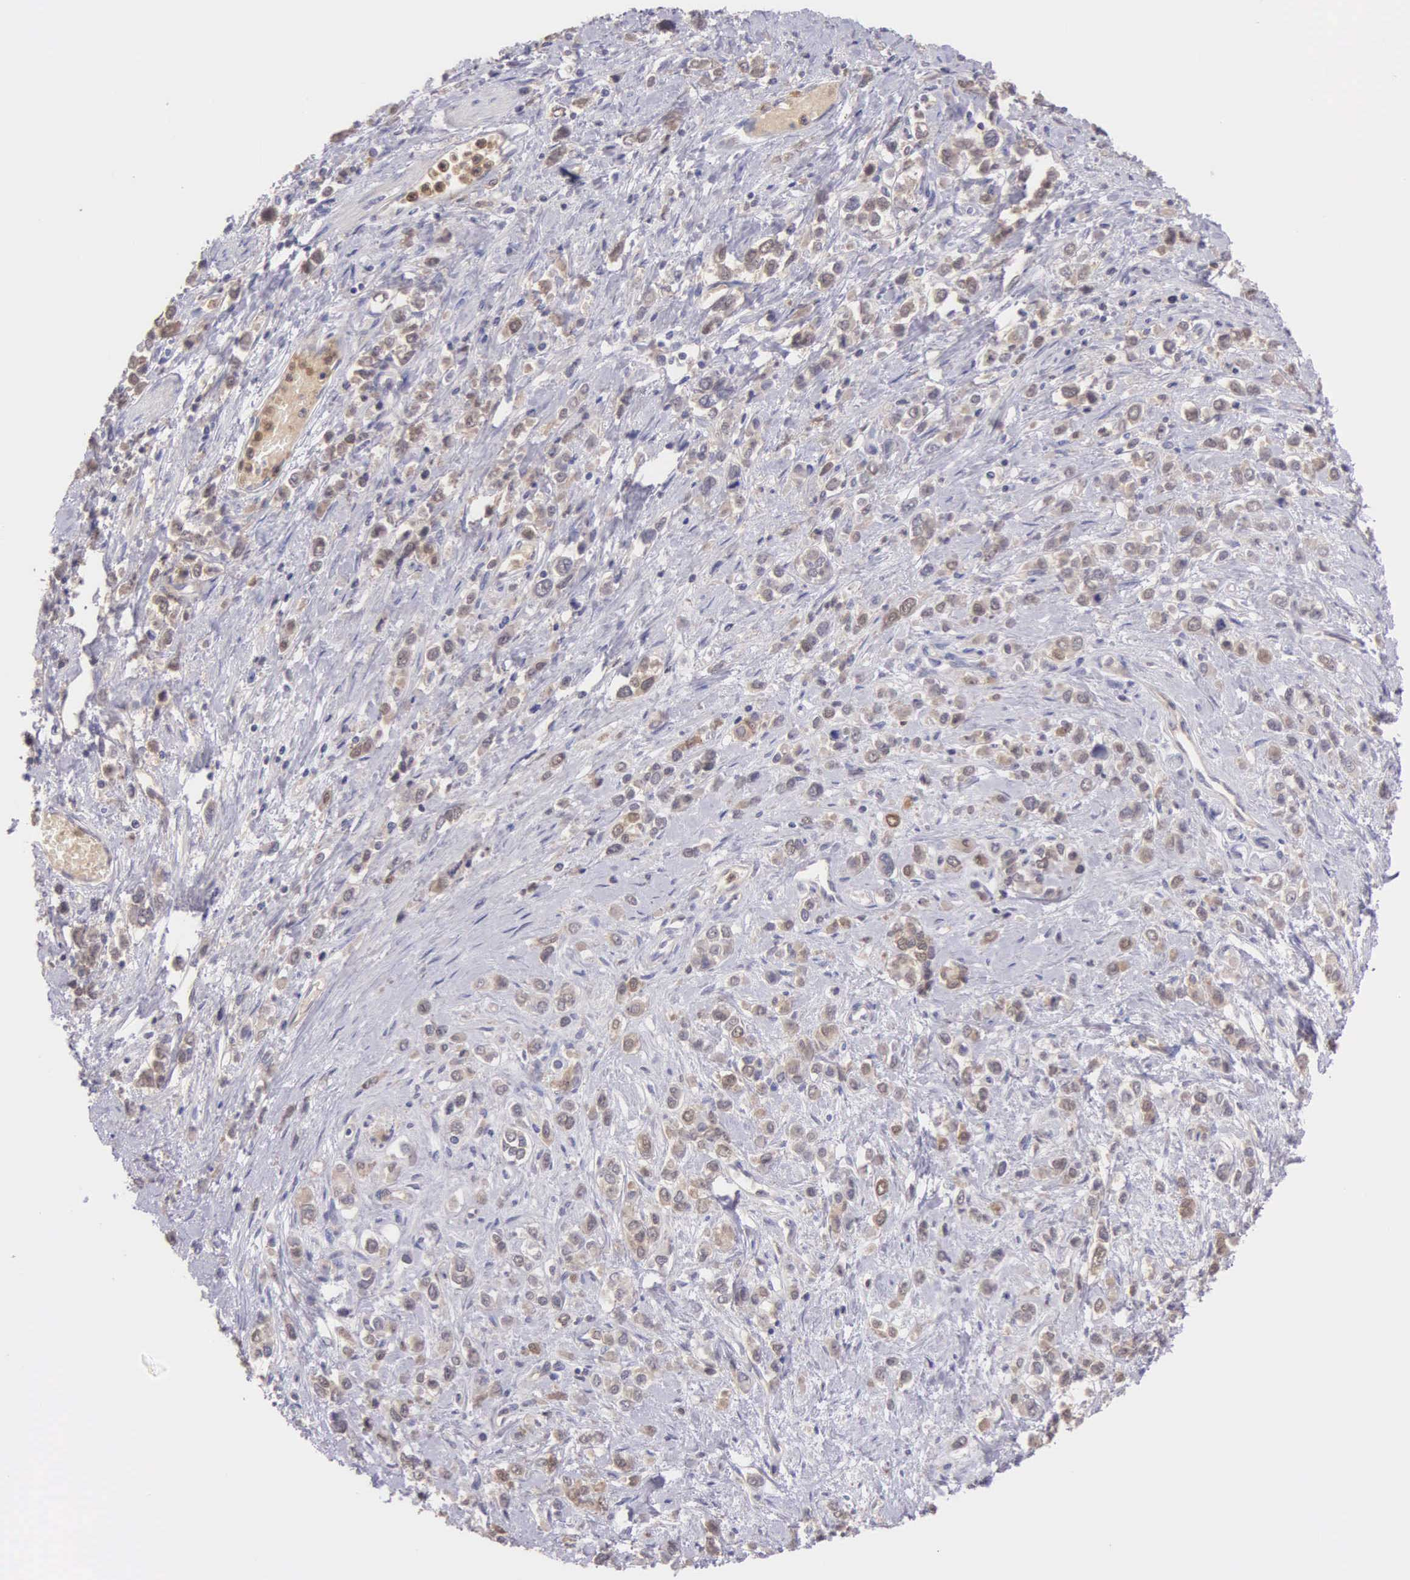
{"staining": {"intensity": "weak", "quantity": "25%-75%", "location": "cytoplasmic/membranous"}, "tissue": "stomach cancer", "cell_type": "Tumor cells", "image_type": "cancer", "snomed": [{"axis": "morphology", "description": "Adenocarcinoma, NOS"}, {"axis": "topography", "description": "Stomach, upper"}], "caption": "Stomach cancer stained with DAB (3,3'-diaminobenzidine) immunohistochemistry demonstrates low levels of weak cytoplasmic/membranous expression in about 25%-75% of tumor cells.", "gene": "BID", "patient": {"sex": "male", "age": 76}}